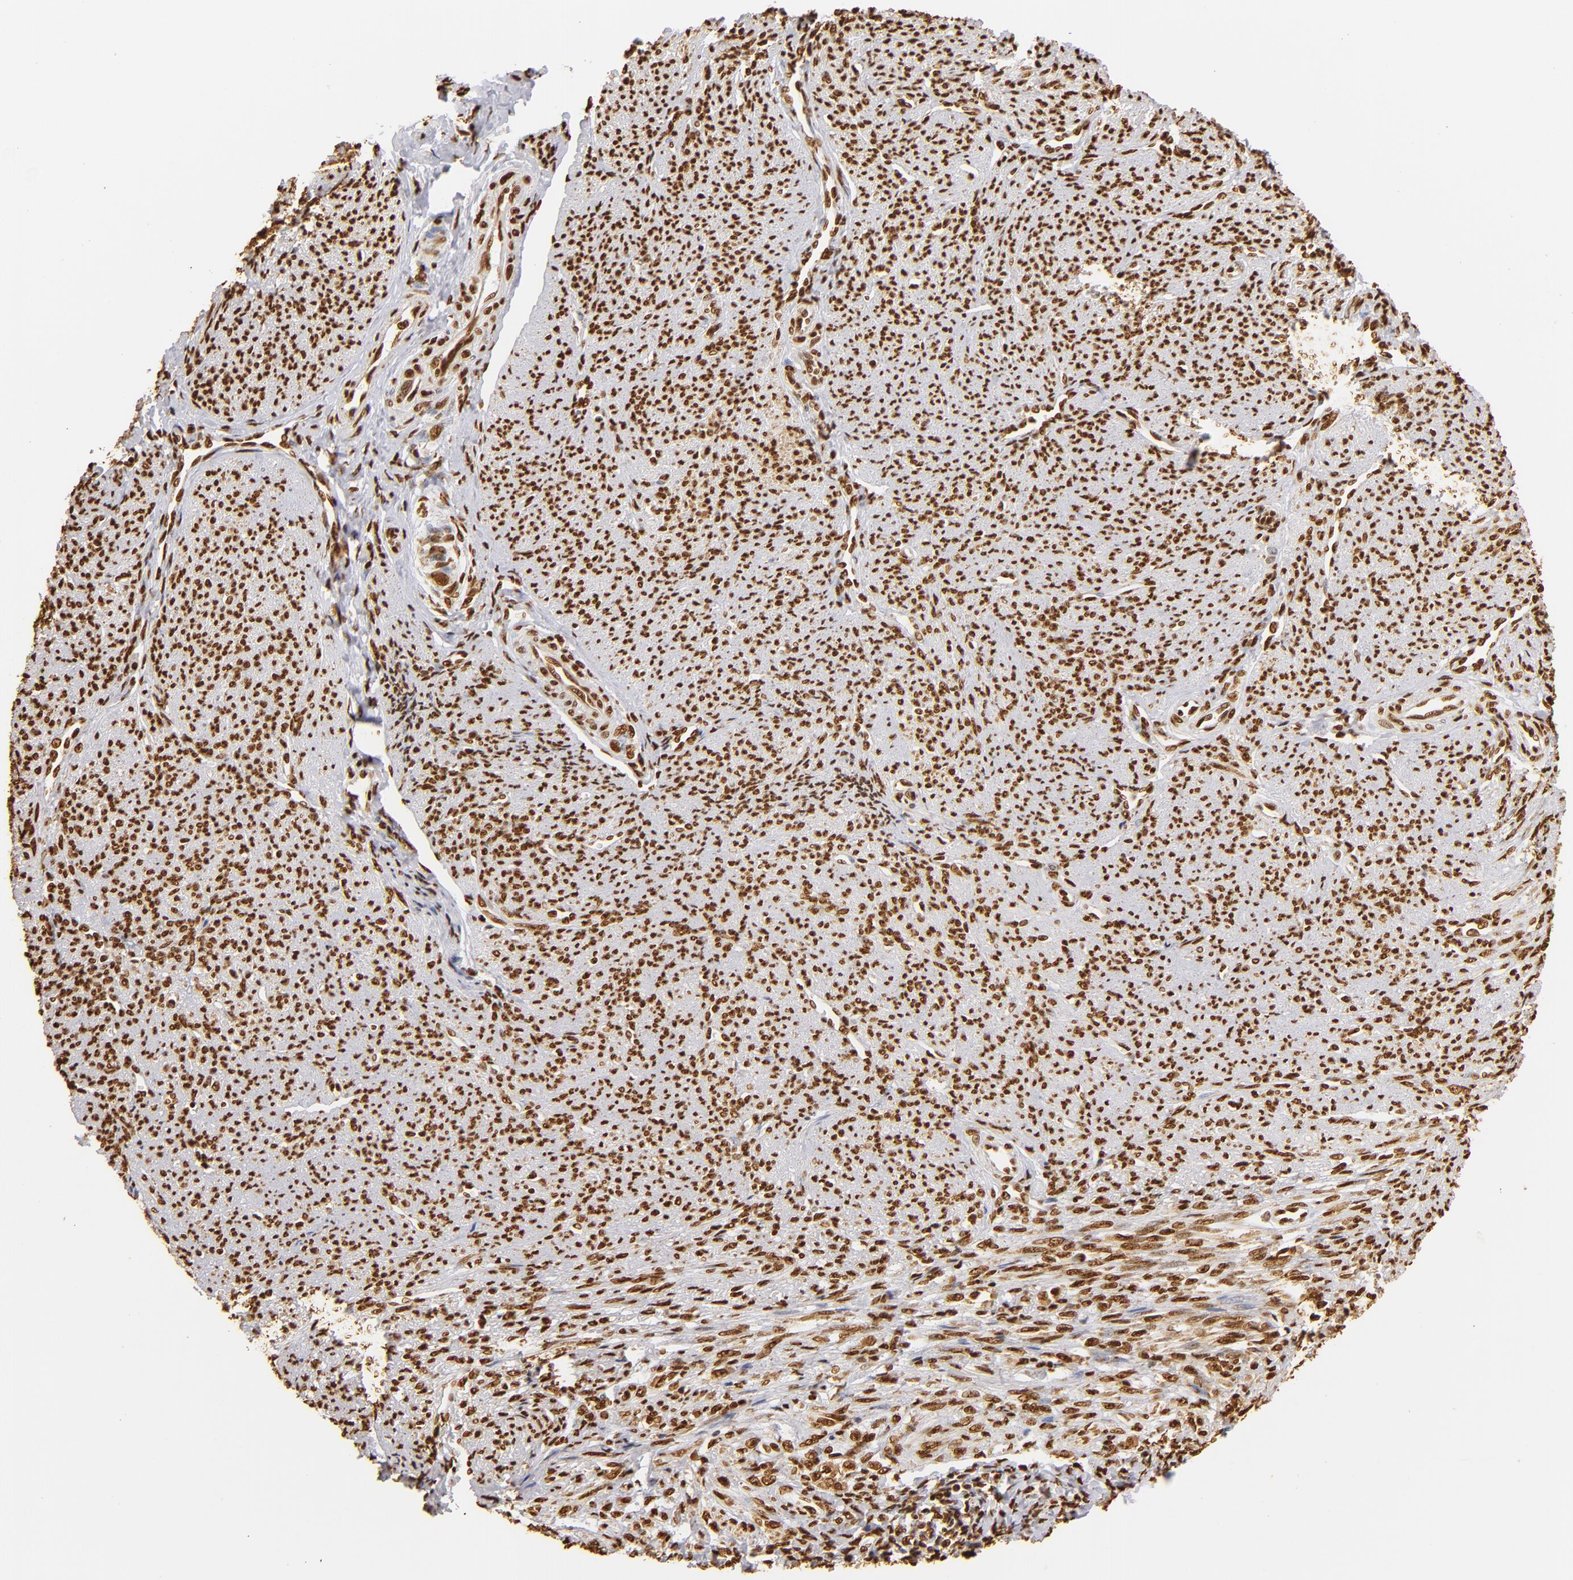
{"staining": {"intensity": "strong", "quantity": ">75%", "location": "nuclear"}, "tissue": "smooth muscle", "cell_type": "Smooth muscle cells", "image_type": "normal", "snomed": [{"axis": "morphology", "description": "Normal tissue, NOS"}, {"axis": "topography", "description": "Cervix"}, {"axis": "topography", "description": "Endometrium"}], "caption": "High-power microscopy captured an IHC histopathology image of normal smooth muscle, revealing strong nuclear staining in about >75% of smooth muscle cells. The staining is performed using DAB (3,3'-diaminobenzidine) brown chromogen to label protein expression. The nuclei are counter-stained blue using hematoxylin.", "gene": "ILF3", "patient": {"sex": "female", "age": 65}}